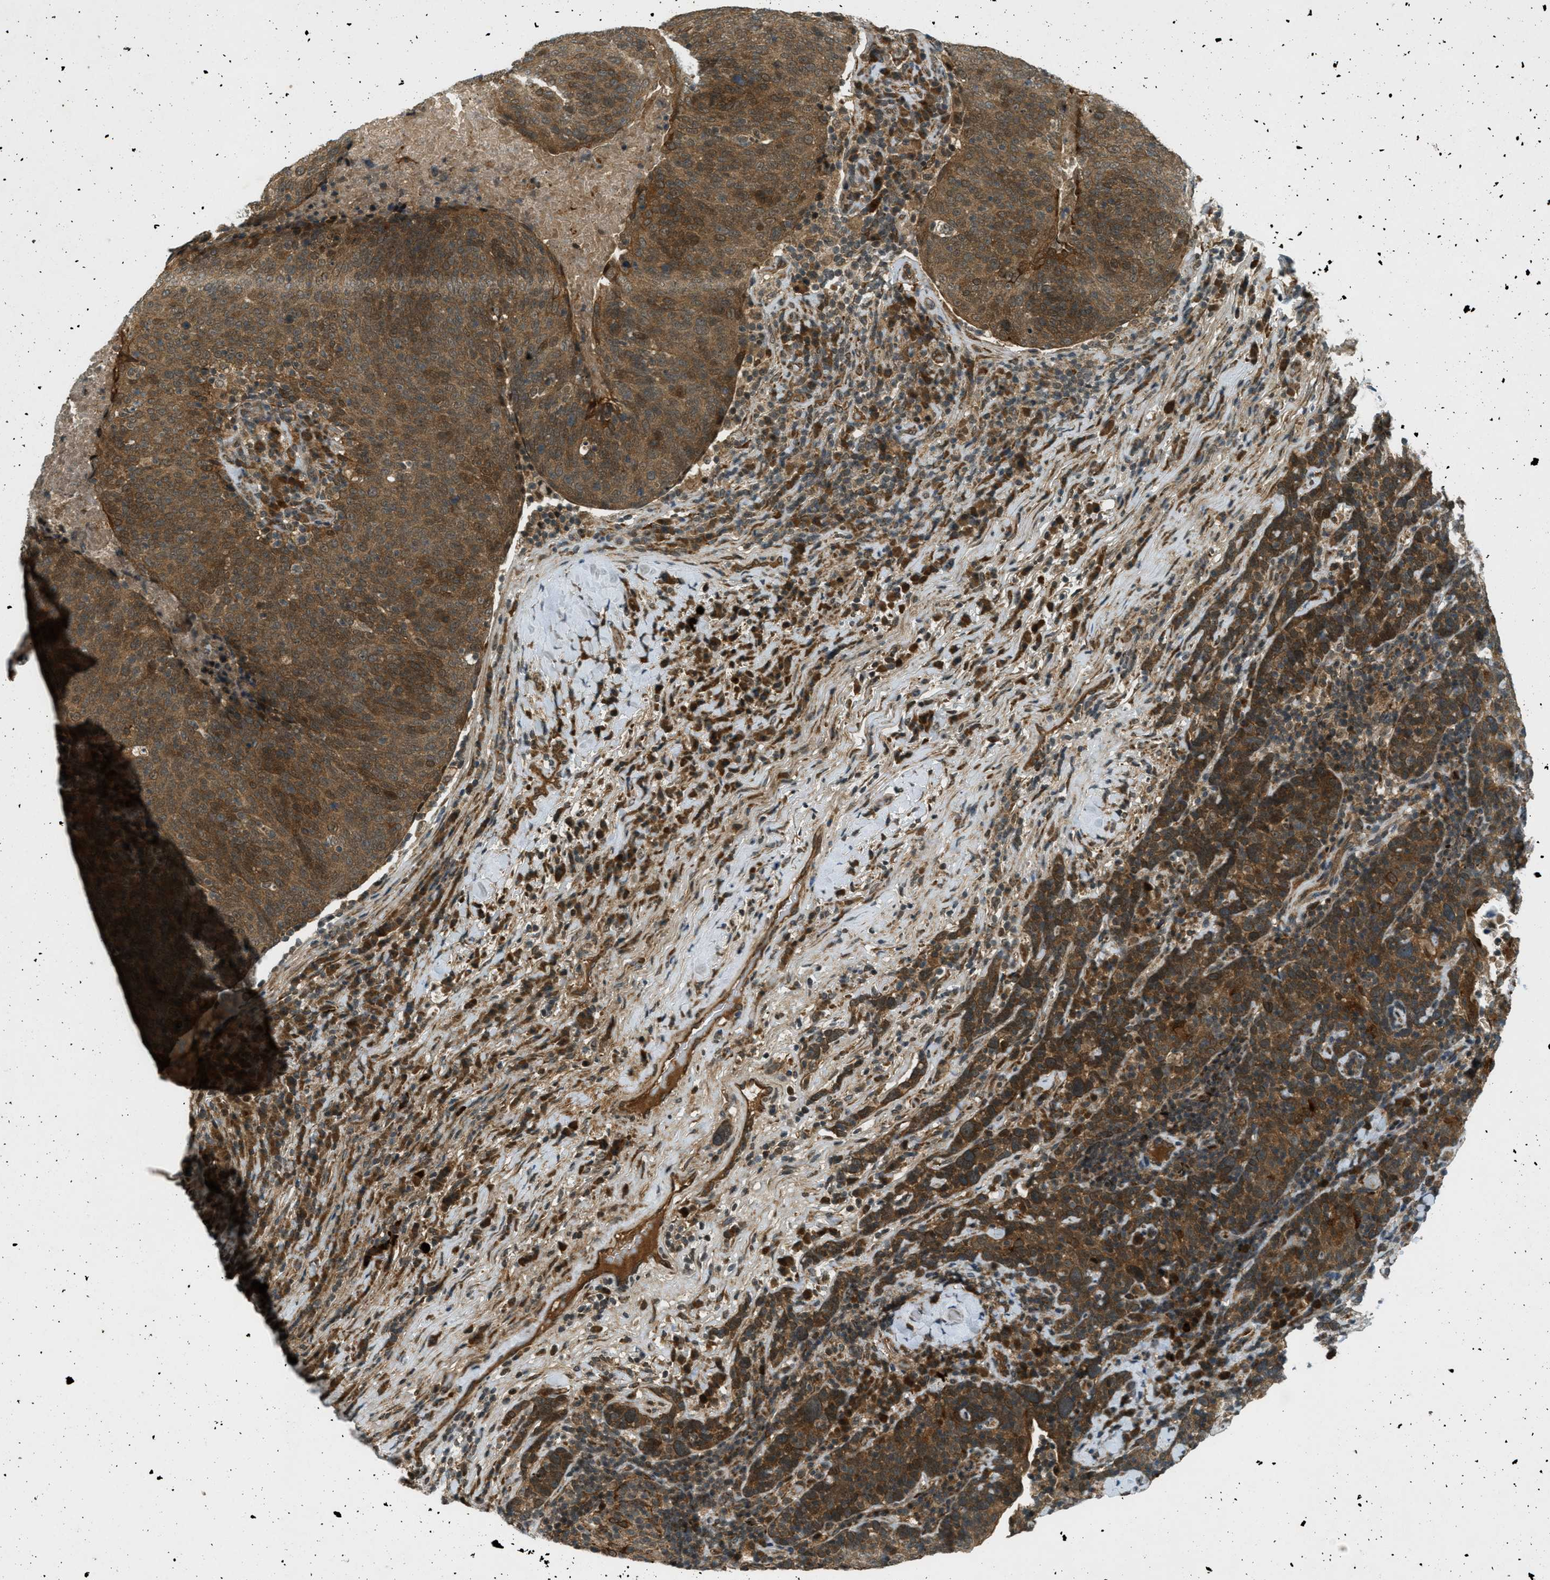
{"staining": {"intensity": "strong", "quantity": ">75%", "location": "cytoplasmic/membranous"}, "tissue": "head and neck cancer", "cell_type": "Tumor cells", "image_type": "cancer", "snomed": [{"axis": "morphology", "description": "Squamous cell carcinoma, NOS"}, {"axis": "morphology", "description": "Squamous cell carcinoma, metastatic, NOS"}, {"axis": "topography", "description": "Lymph node"}, {"axis": "topography", "description": "Head-Neck"}], "caption": "Immunohistochemistry image of metastatic squamous cell carcinoma (head and neck) stained for a protein (brown), which displays high levels of strong cytoplasmic/membranous positivity in approximately >75% of tumor cells.", "gene": "EIF2AK3", "patient": {"sex": "male", "age": 62}}